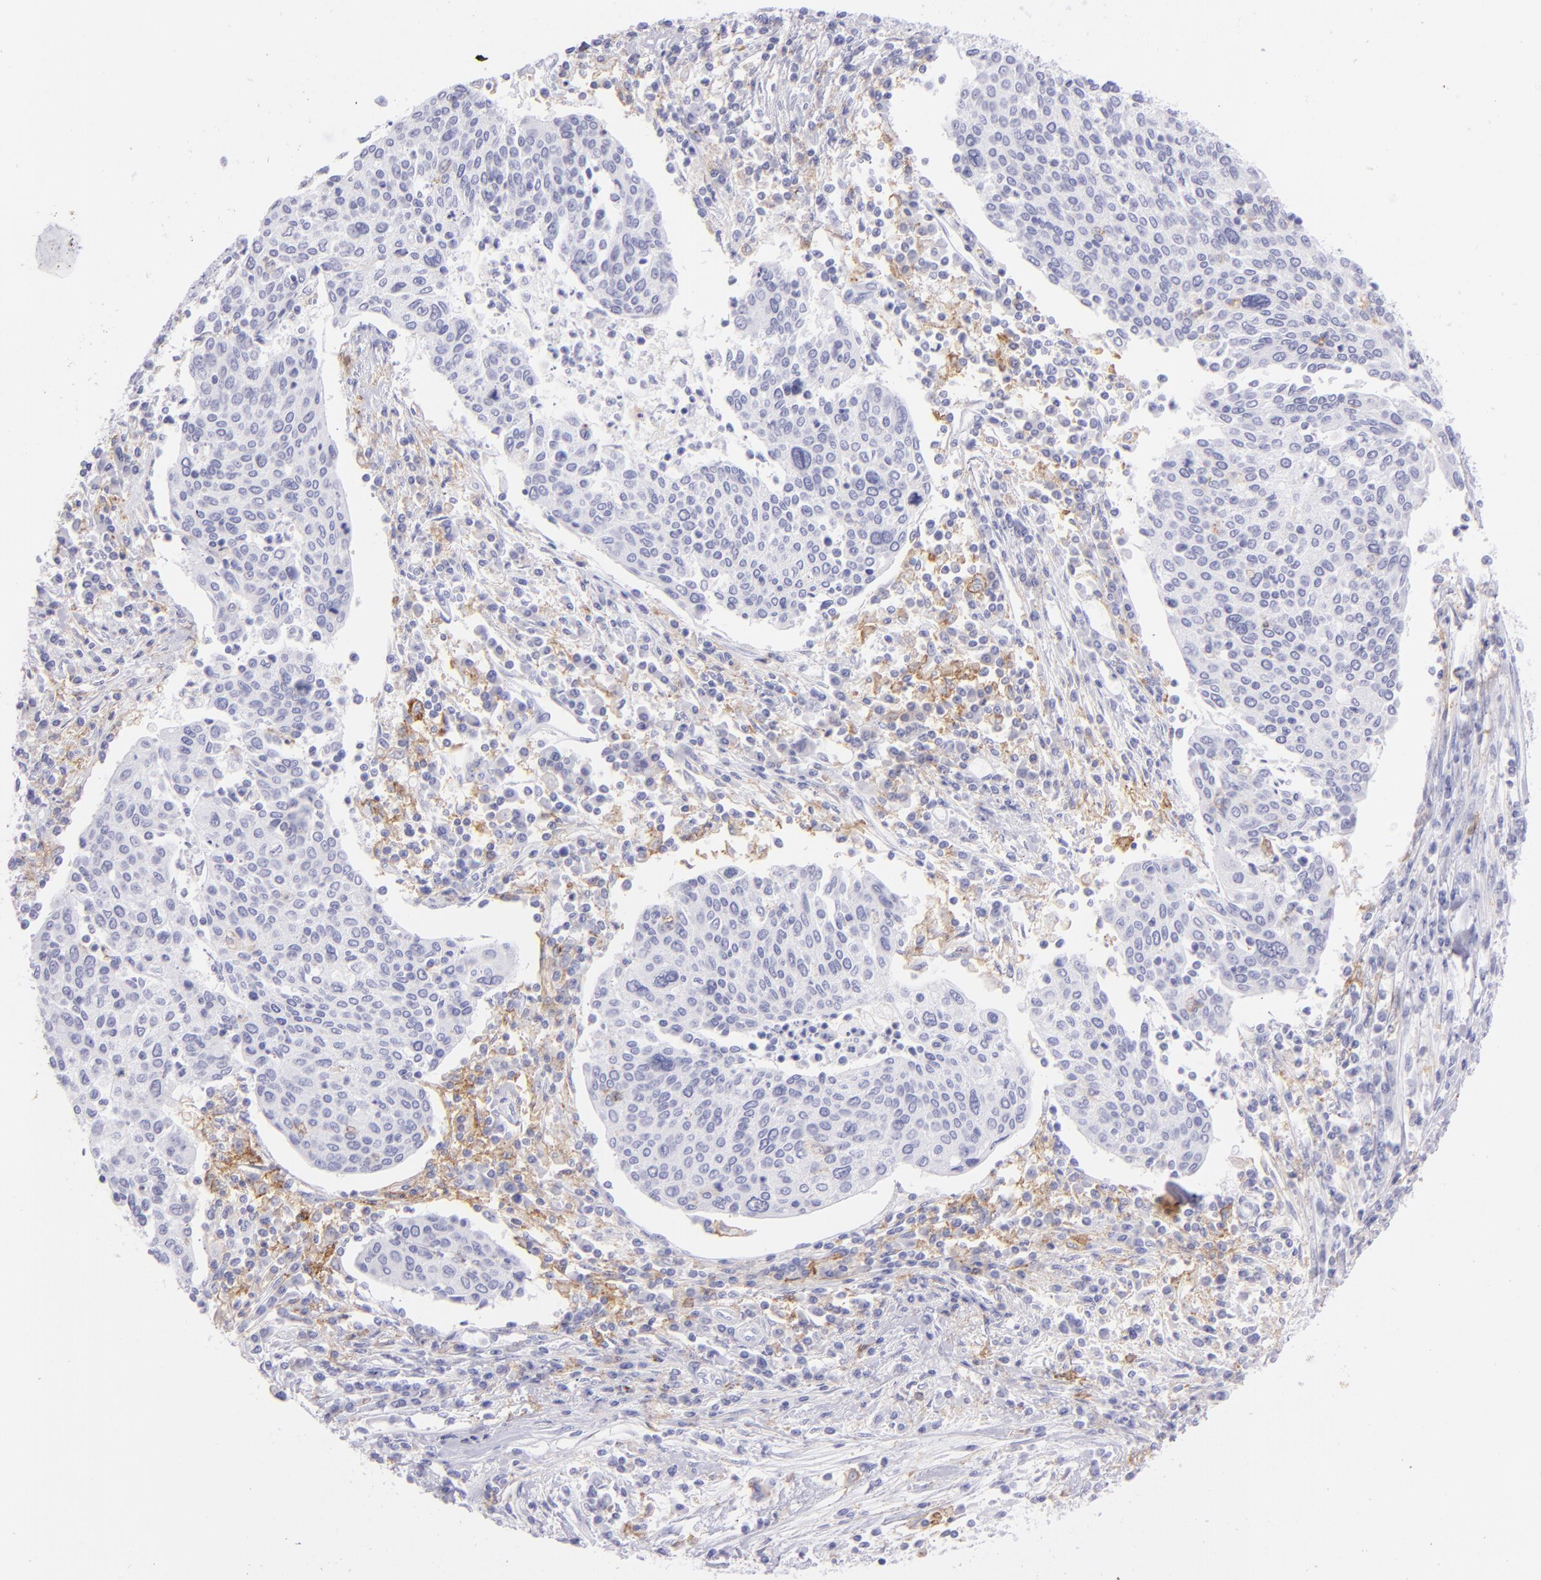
{"staining": {"intensity": "negative", "quantity": "none", "location": "none"}, "tissue": "cervical cancer", "cell_type": "Tumor cells", "image_type": "cancer", "snomed": [{"axis": "morphology", "description": "Squamous cell carcinoma, NOS"}, {"axis": "topography", "description": "Cervix"}], "caption": "IHC of human cervical squamous cell carcinoma demonstrates no positivity in tumor cells.", "gene": "CD72", "patient": {"sex": "female", "age": 40}}